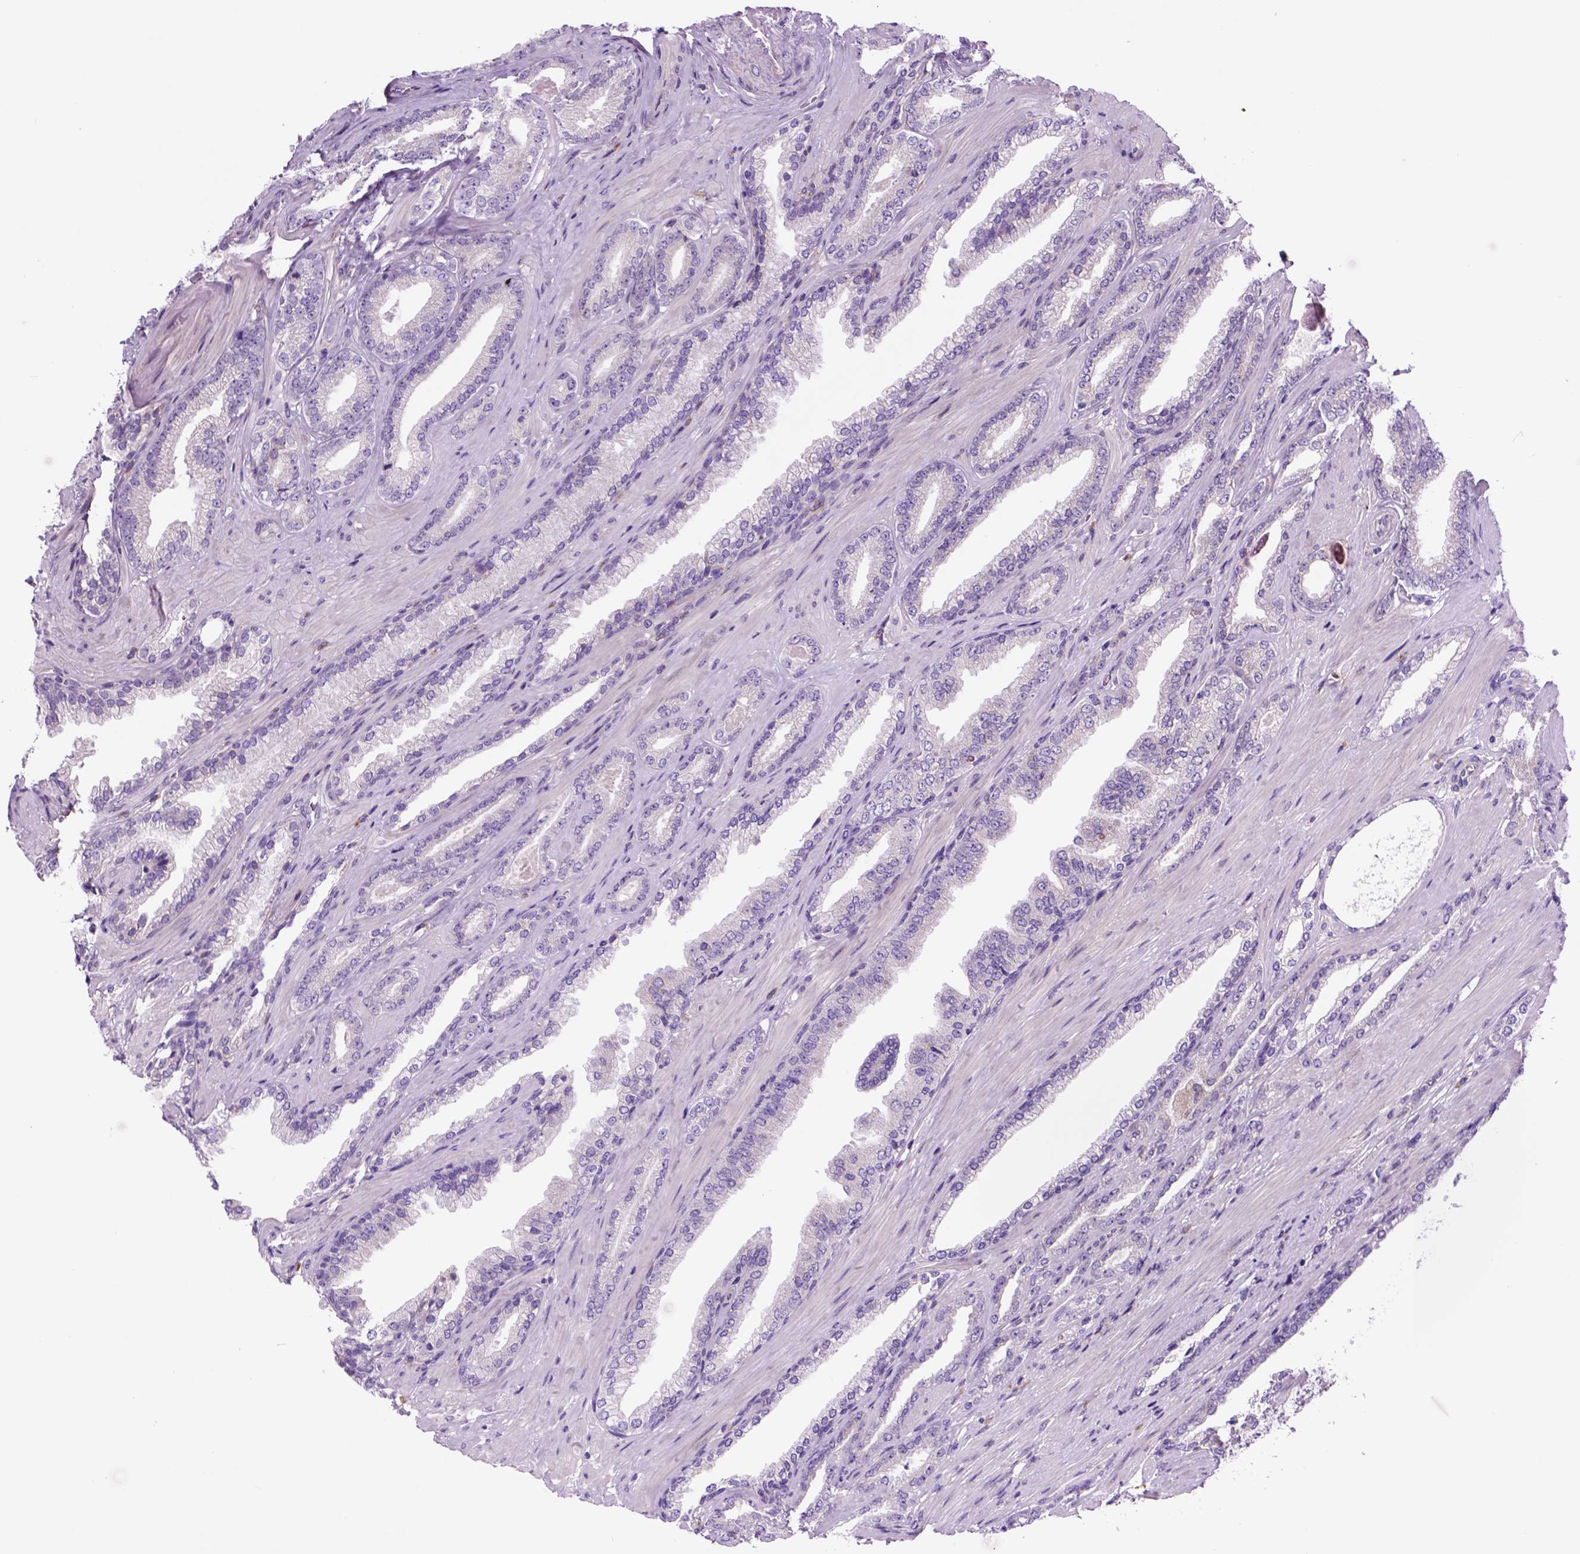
{"staining": {"intensity": "negative", "quantity": "none", "location": "none"}, "tissue": "prostate cancer", "cell_type": "Tumor cells", "image_type": "cancer", "snomed": [{"axis": "morphology", "description": "Adenocarcinoma, Low grade"}, {"axis": "topography", "description": "Prostate"}], "caption": "Prostate cancer (low-grade adenocarcinoma) was stained to show a protein in brown. There is no significant positivity in tumor cells.", "gene": "PIAS3", "patient": {"sex": "male", "age": 61}}